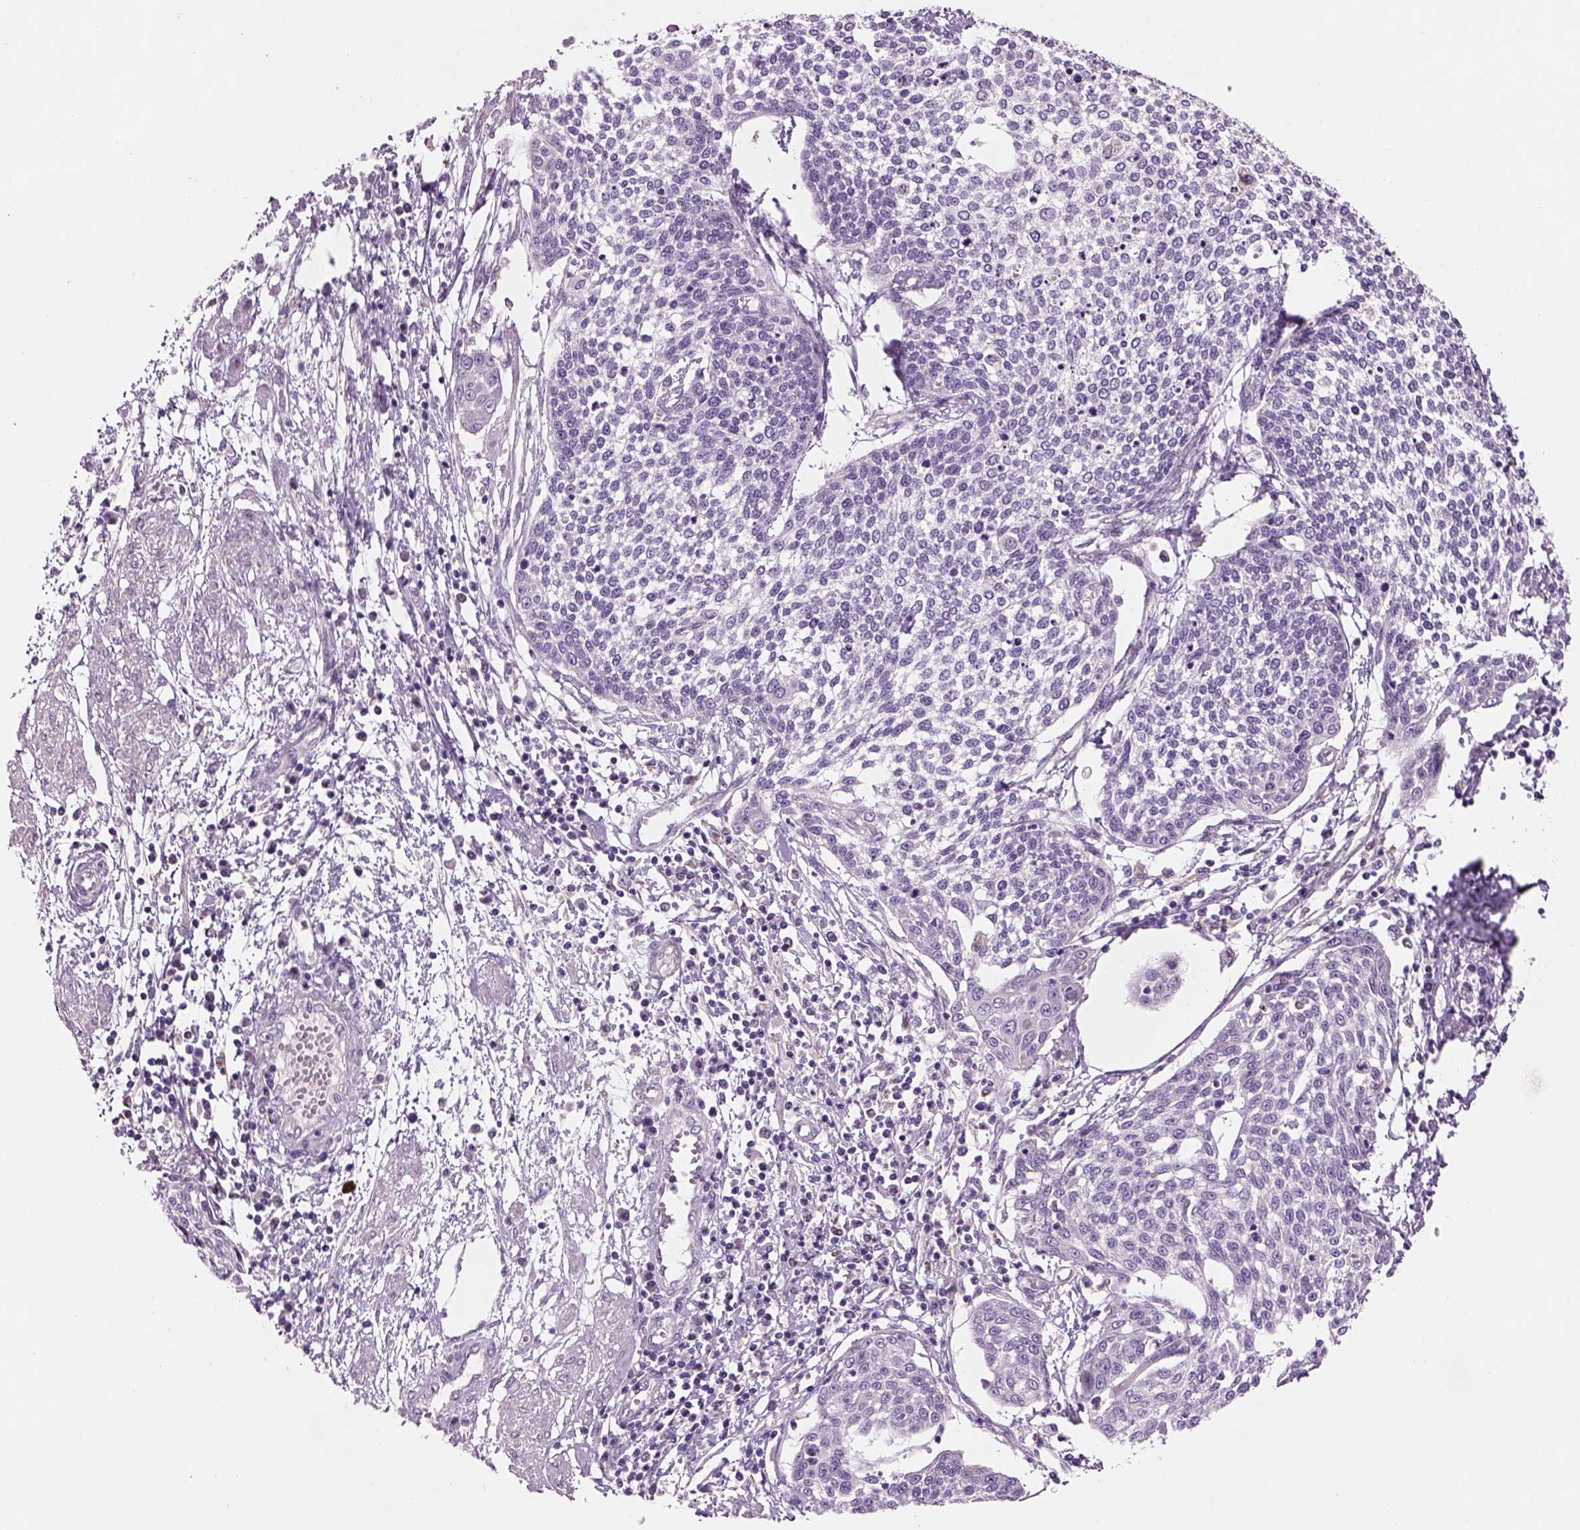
{"staining": {"intensity": "negative", "quantity": "none", "location": "none"}, "tissue": "cervical cancer", "cell_type": "Tumor cells", "image_type": "cancer", "snomed": [{"axis": "morphology", "description": "Squamous cell carcinoma, NOS"}, {"axis": "topography", "description": "Cervix"}], "caption": "There is no significant staining in tumor cells of squamous cell carcinoma (cervical).", "gene": "IFT52", "patient": {"sex": "female", "age": 34}}